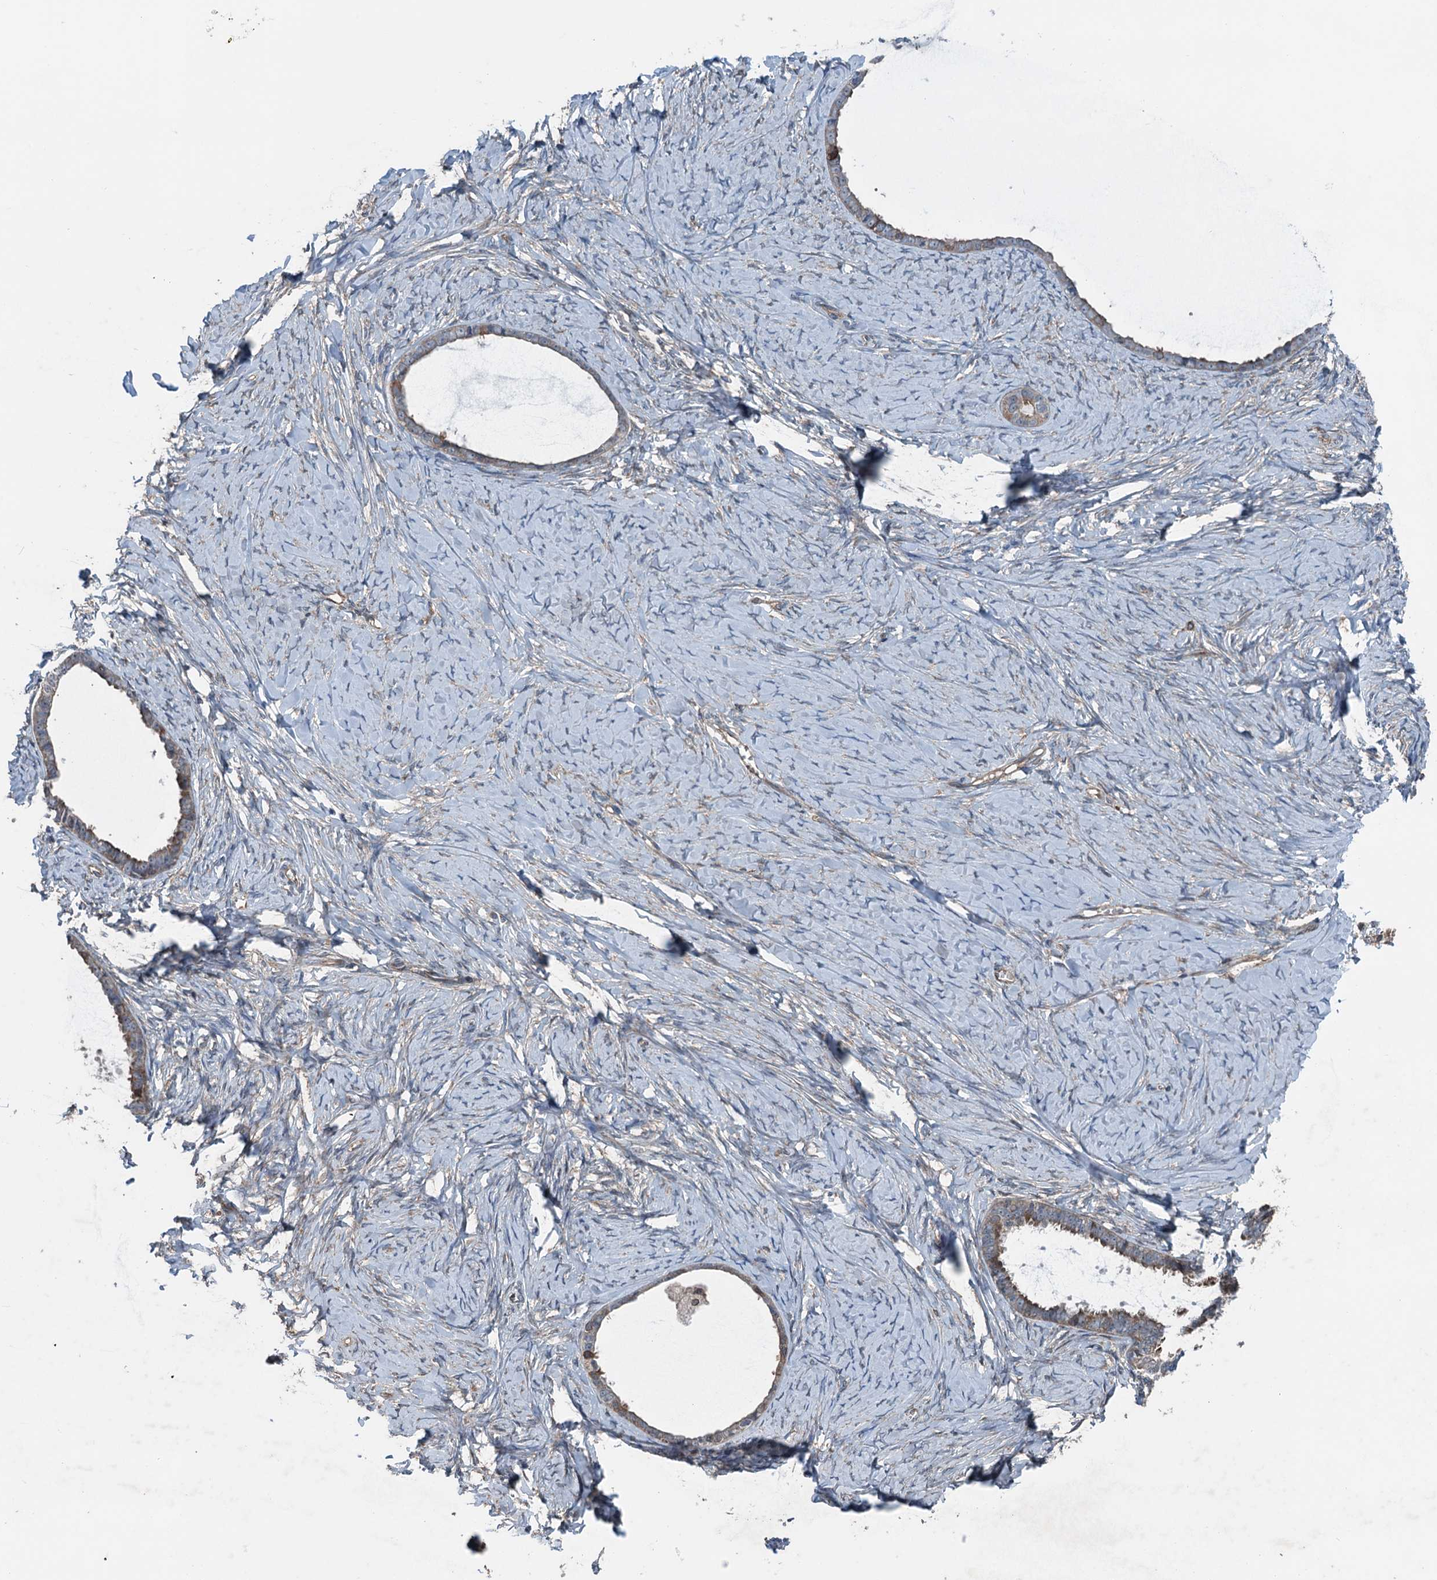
{"staining": {"intensity": "weak", "quantity": "25%-75%", "location": "cytoplasmic/membranous"}, "tissue": "ovarian cancer", "cell_type": "Tumor cells", "image_type": "cancer", "snomed": [{"axis": "morphology", "description": "Cystadenocarcinoma, serous, NOS"}, {"axis": "topography", "description": "Ovary"}], "caption": "A low amount of weak cytoplasmic/membranous positivity is appreciated in approximately 25%-75% of tumor cells in ovarian cancer (serous cystadenocarcinoma) tissue.", "gene": "TRAPPC8", "patient": {"sex": "female", "age": 79}}